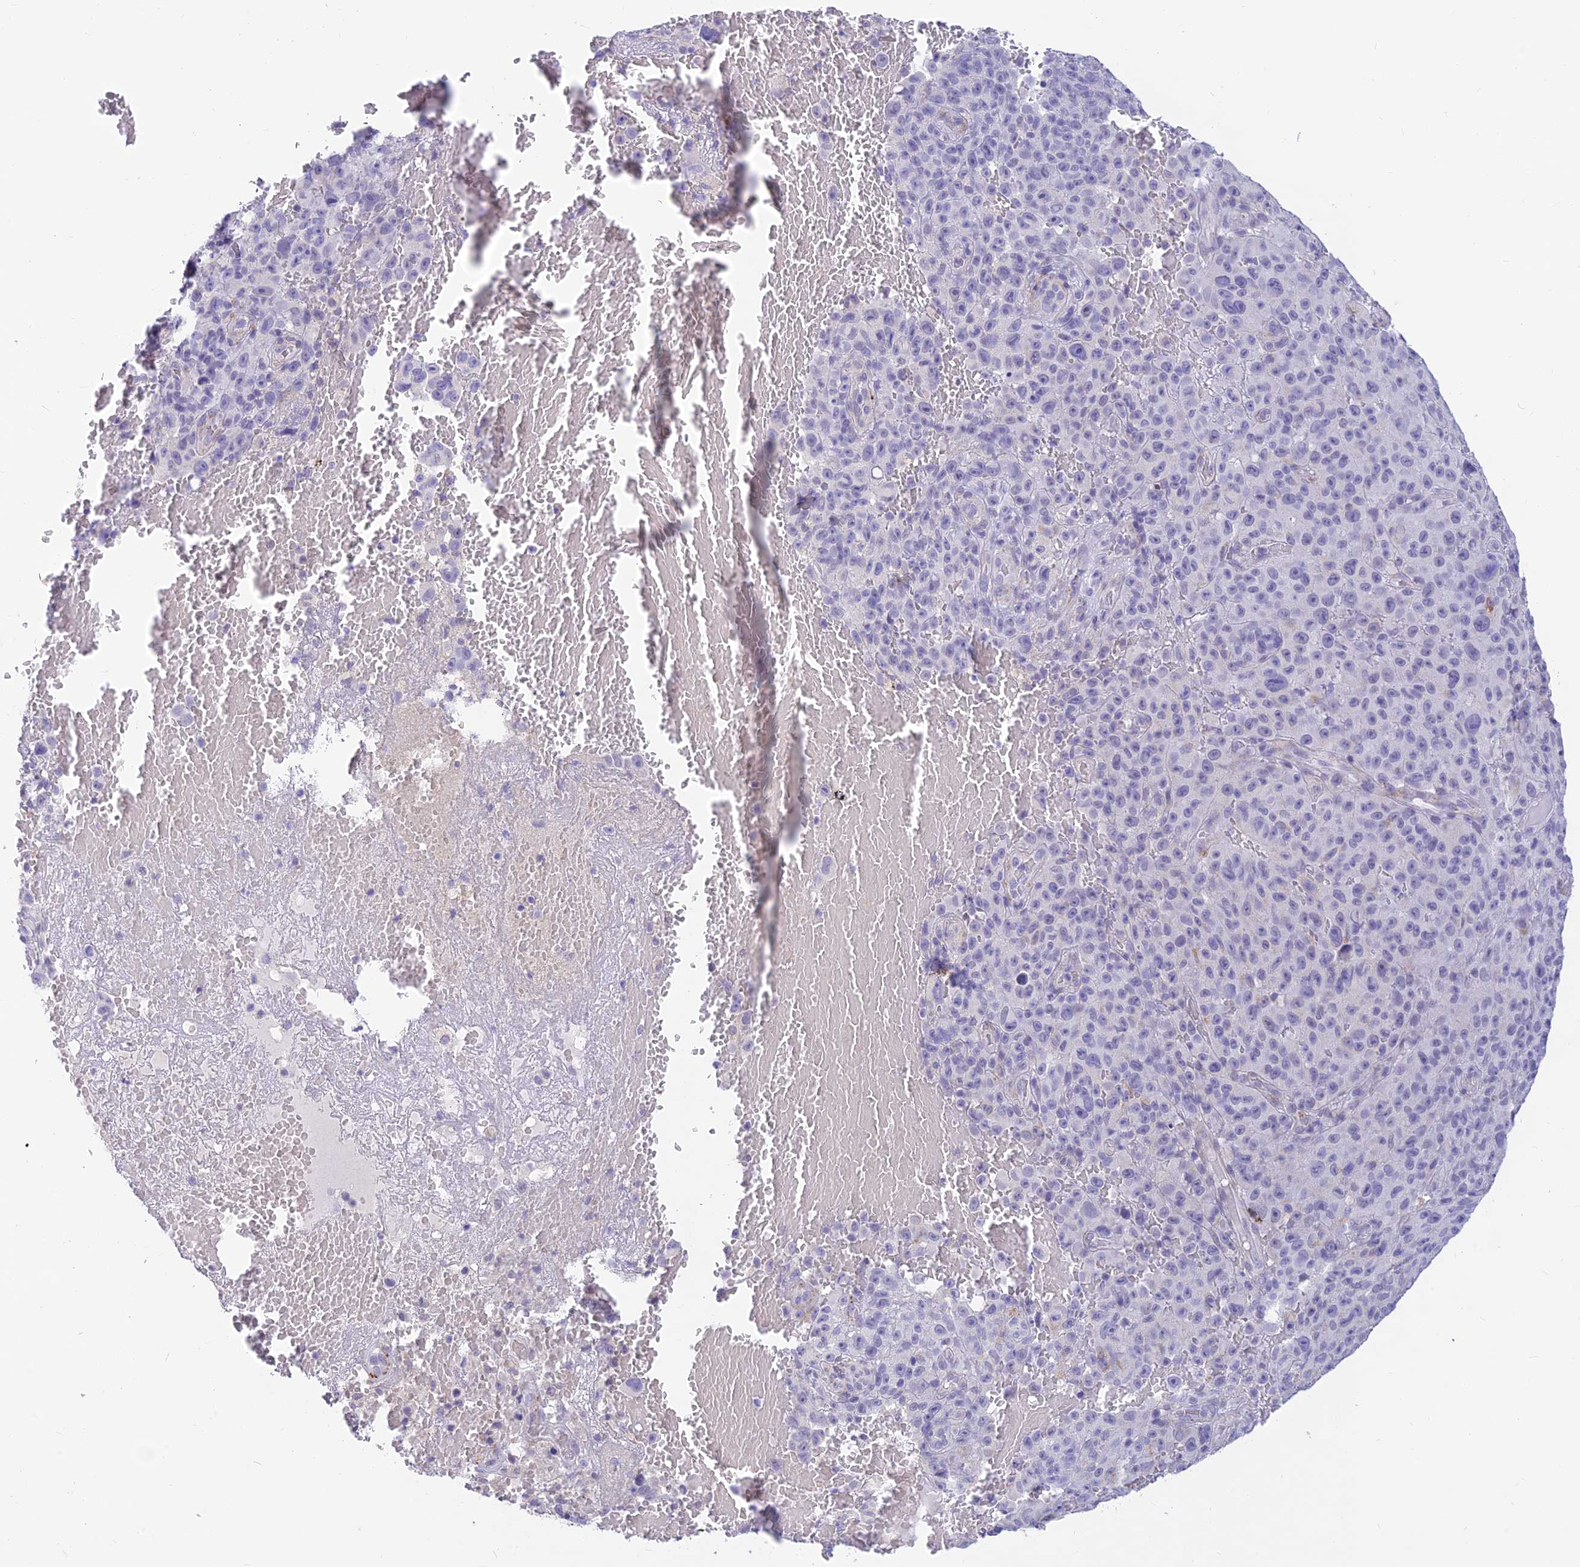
{"staining": {"intensity": "negative", "quantity": "none", "location": "none"}, "tissue": "melanoma", "cell_type": "Tumor cells", "image_type": "cancer", "snomed": [{"axis": "morphology", "description": "Malignant melanoma, NOS"}, {"axis": "topography", "description": "Skin"}], "caption": "Immunohistochemistry (IHC) of melanoma demonstrates no staining in tumor cells.", "gene": "ALDH1L2", "patient": {"sex": "female", "age": 82}}